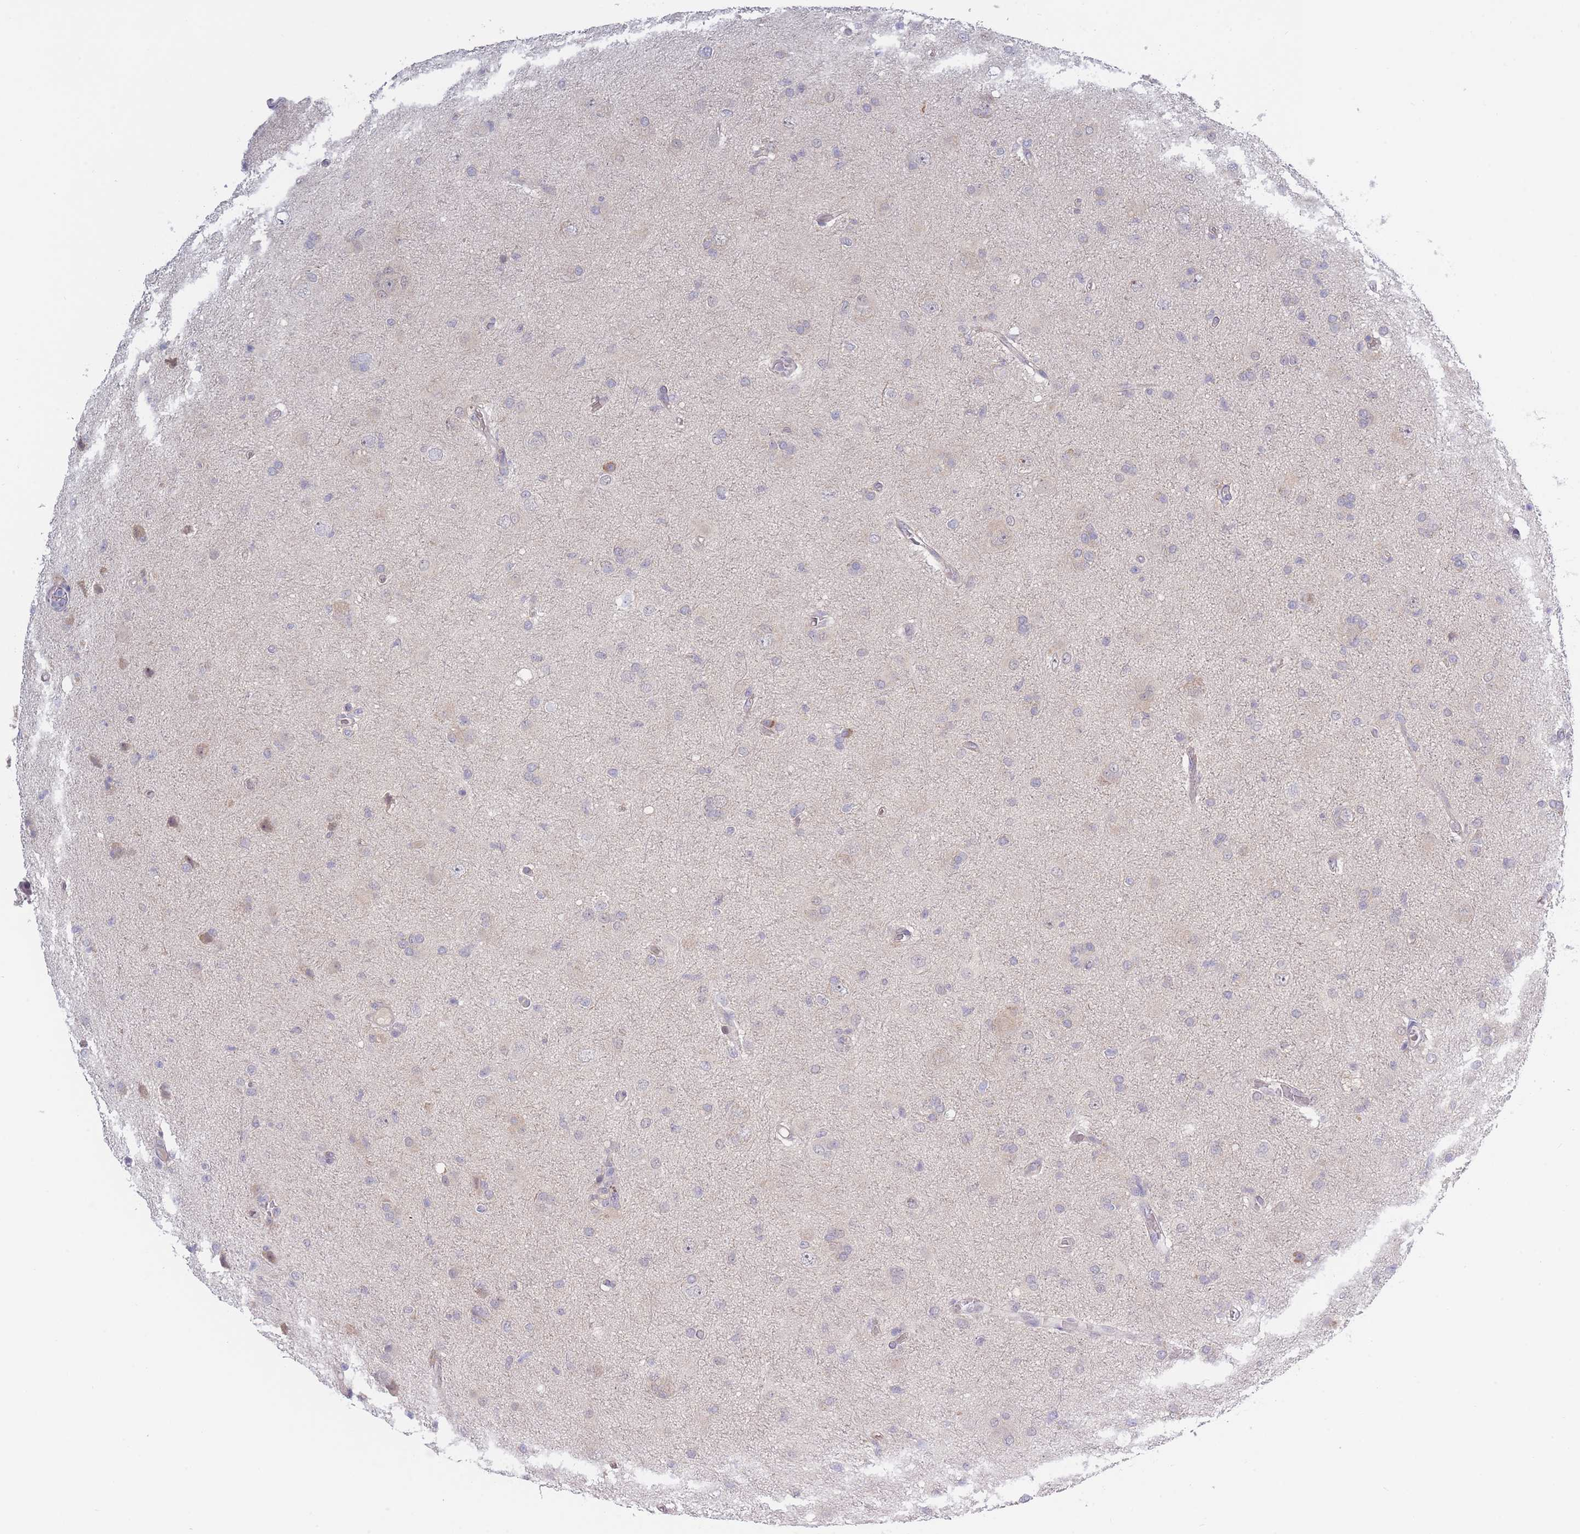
{"staining": {"intensity": "negative", "quantity": "none", "location": "none"}, "tissue": "glioma", "cell_type": "Tumor cells", "image_type": "cancer", "snomed": [{"axis": "morphology", "description": "Glioma, malignant, High grade"}, {"axis": "topography", "description": "Brain"}], "caption": "An image of human glioma is negative for staining in tumor cells.", "gene": "FAM227B", "patient": {"sex": "female", "age": 57}}